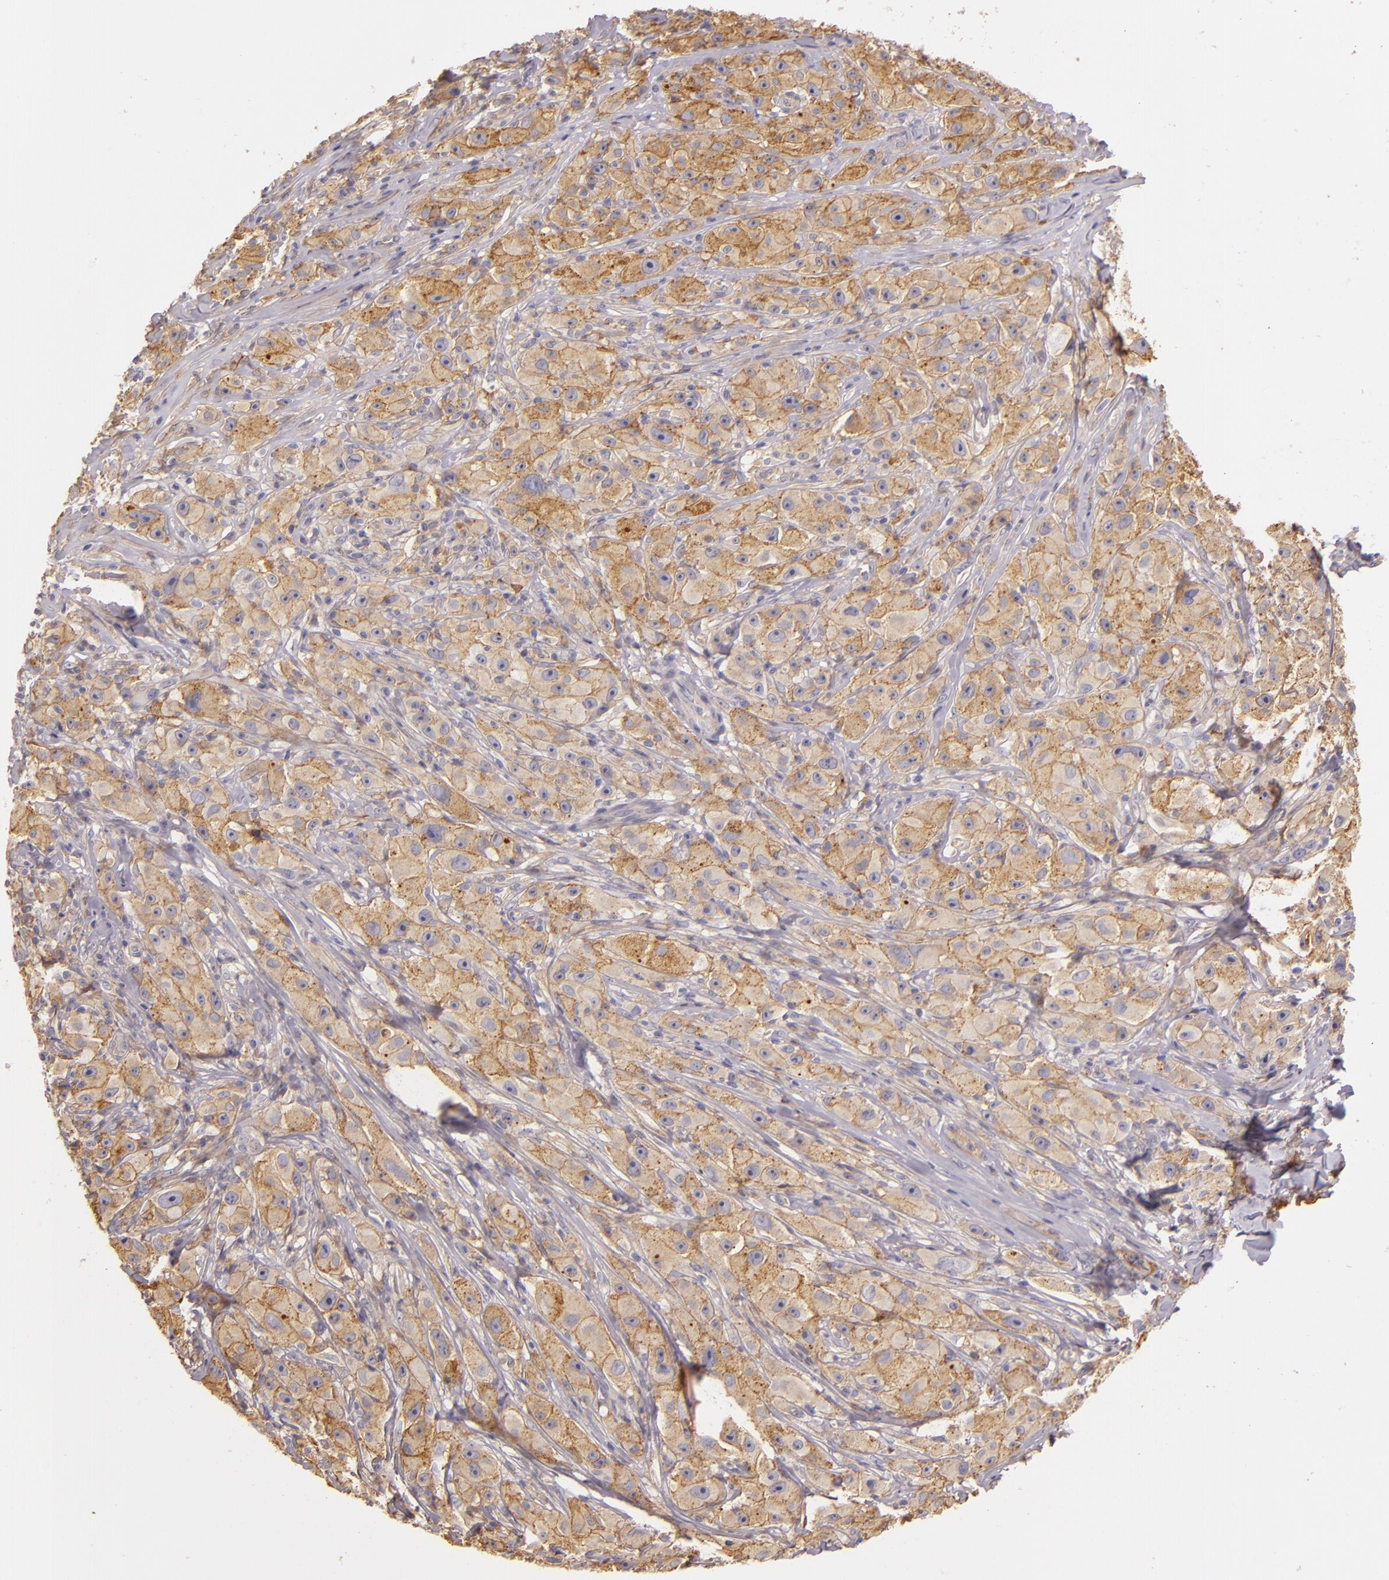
{"staining": {"intensity": "moderate", "quantity": "25%-75%", "location": "cytoplasmic/membranous"}, "tissue": "melanoma", "cell_type": "Tumor cells", "image_type": "cancer", "snomed": [{"axis": "morphology", "description": "Malignant melanoma, NOS"}, {"axis": "topography", "description": "Skin"}], "caption": "Malignant melanoma stained with immunohistochemistry (IHC) exhibits moderate cytoplasmic/membranous positivity in about 25%-75% of tumor cells.", "gene": "CTSF", "patient": {"sex": "male", "age": 56}}